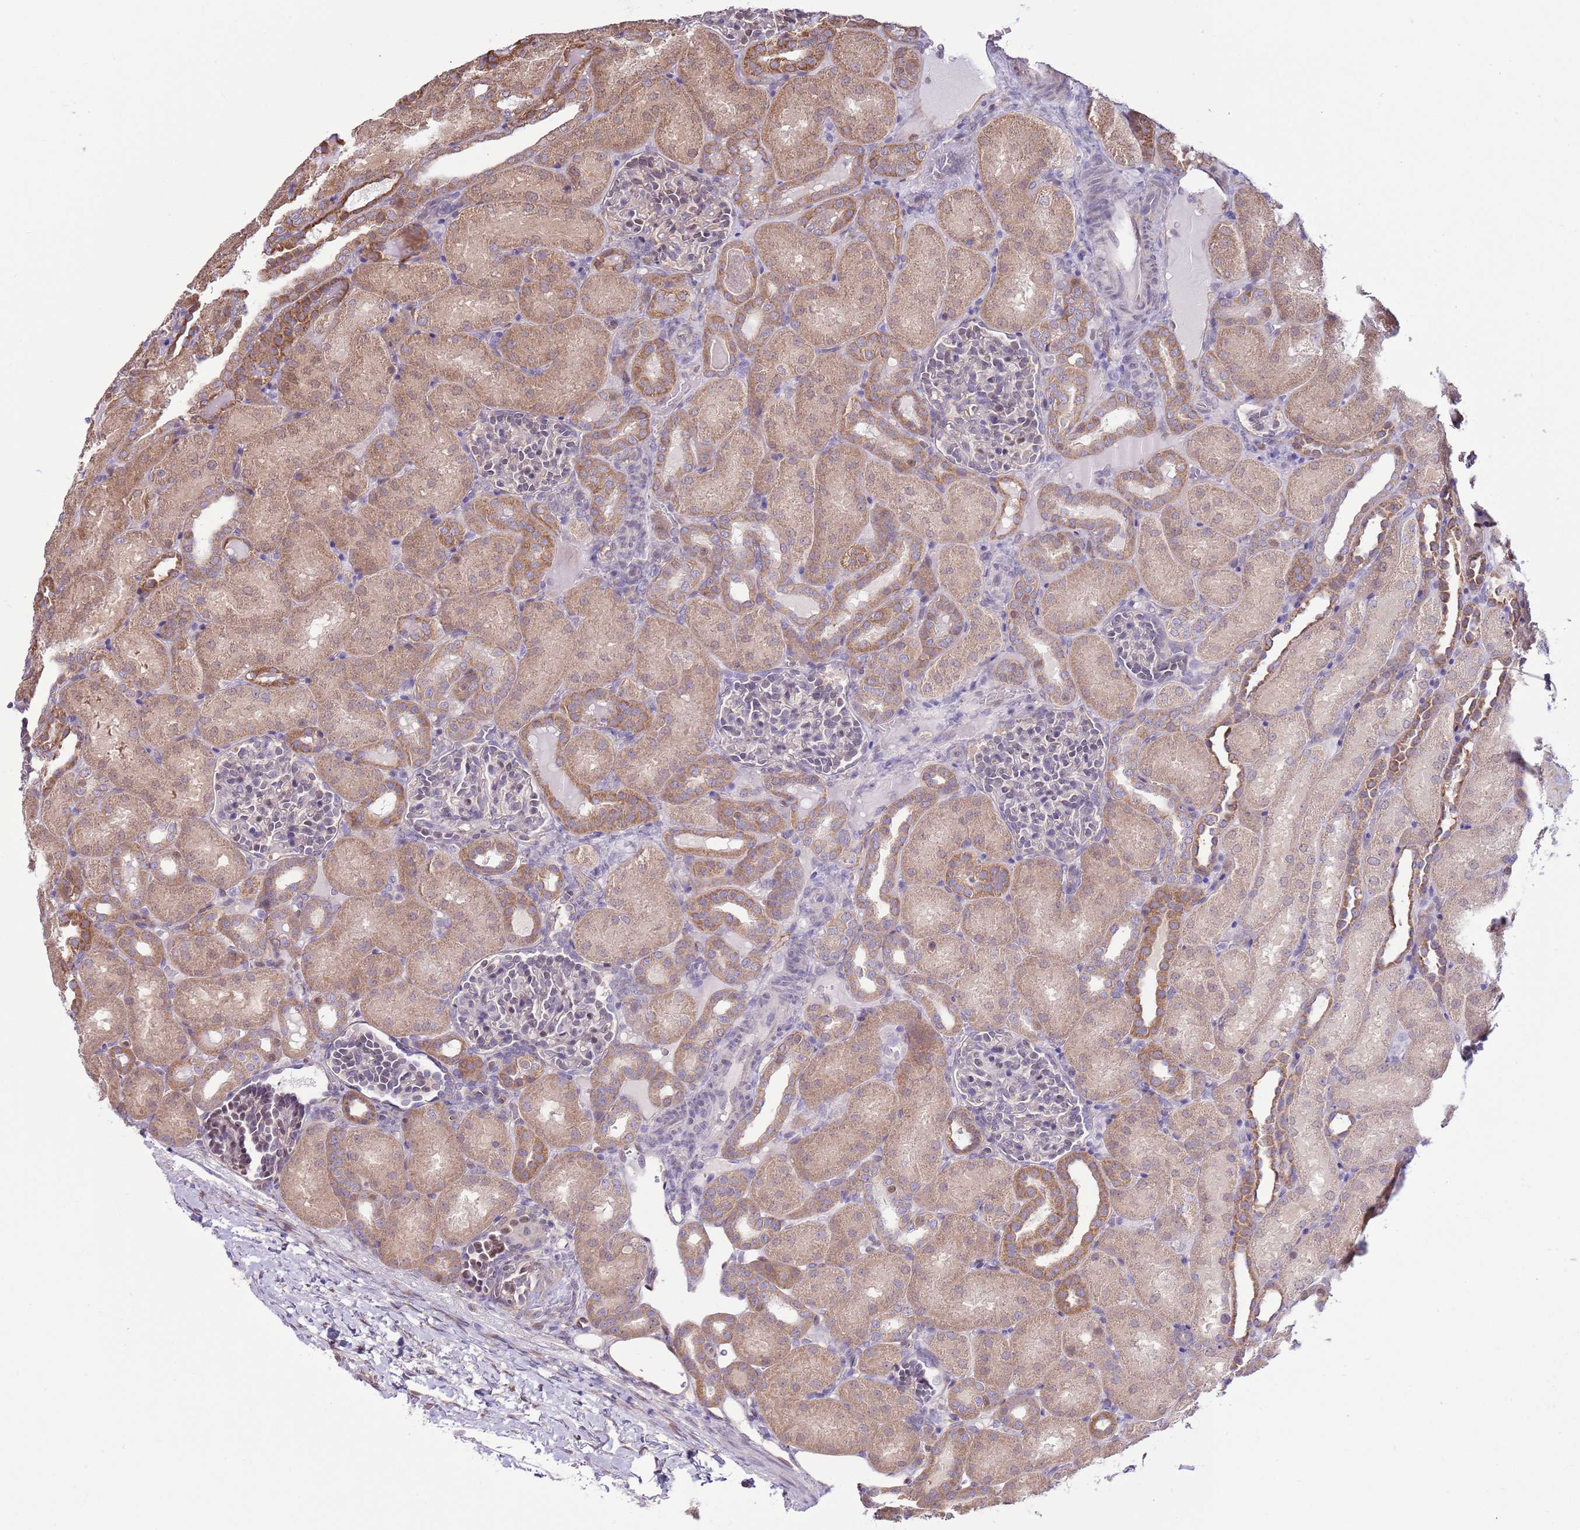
{"staining": {"intensity": "weak", "quantity": "25%-75%", "location": "cytoplasmic/membranous,nuclear"}, "tissue": "kidney", "cell_type": "Cells in glomeruli", "image_type": "normal", "snomed": [{"axis": "morphology", "description": "Normal tissue, NOS"}, {"axis": "topography", "description": "Kidney"}], "caption": "IHC staining of unremarkable kidney, which demonstrates low levels of weak cytoplasmic/membranous,nuclear positivity in approximately 25%-75% of cells in glomeruli indicating weak cytoplasmic/membranous,nuclear protein expression. The staining was performed using DAB (3,3'-diaminobenzidine) (brown) for protein detection and nuclei were counterstained in hematoxylin (blue).", "gene": "ARL2BP", "patient": {"sex": "male", "age": 1}}